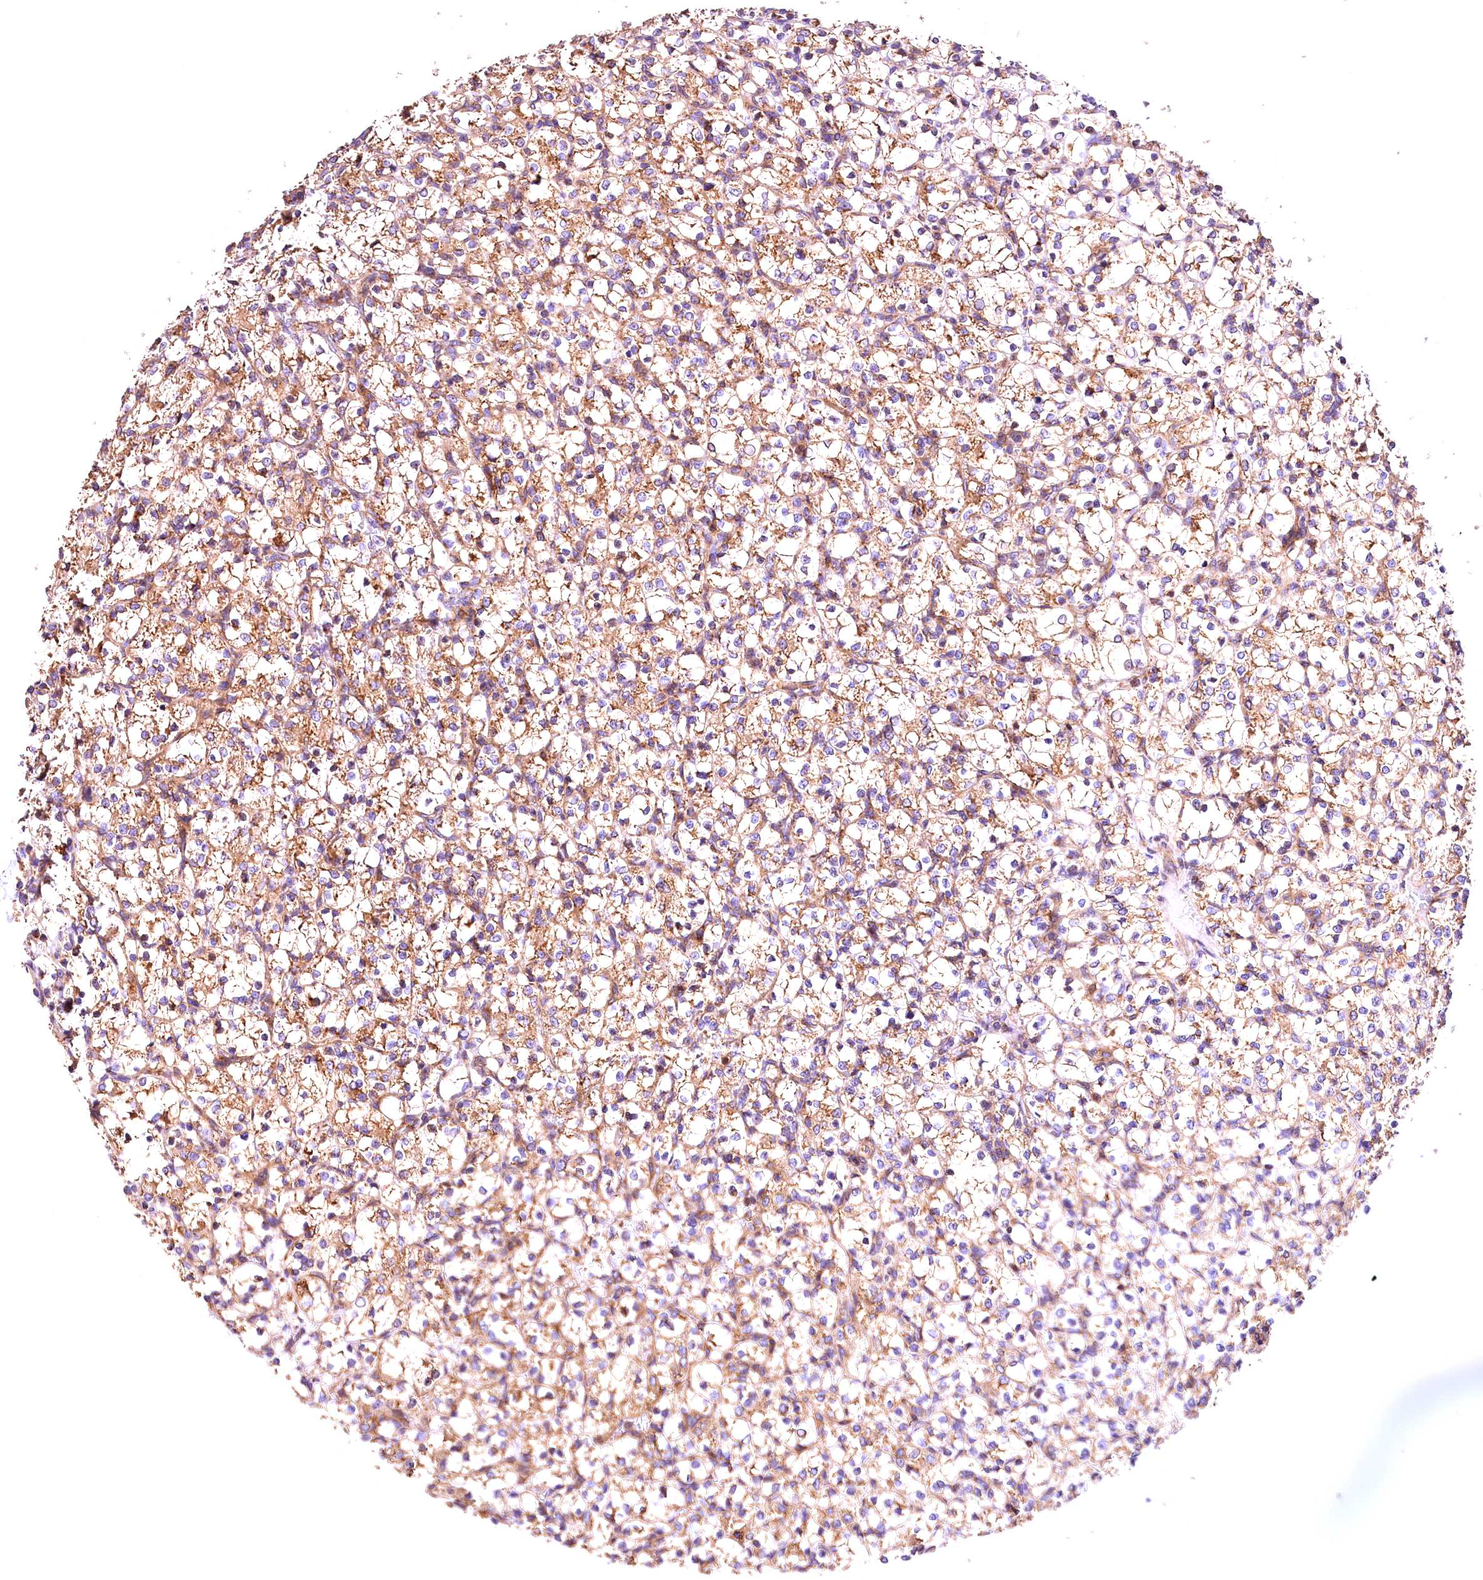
{"staining": {"intensity": "moderate", "quantity": "25%-75%", "location": "cytoplasmic/membranous"}, "tissue": "renal cancer", "cell_type": "Tumor cells", "image_type": "cancer", "snomed": [{"axis": "morphology", "description": "Adenocarcinoma, NOS"}, {"axis": "topography", "description": "Kidney"}], "caption": "Renal cancer was stained to show a protein in brown. There is medium levels of moderate cytoplasmic/membranous staining in approximately 25%-75% of tumor cells. (brown staining indicates protein expression, while blue staining denotes nuclei).", "gene": "KPTN", "patient": {"sex": "female", "age": 69}}